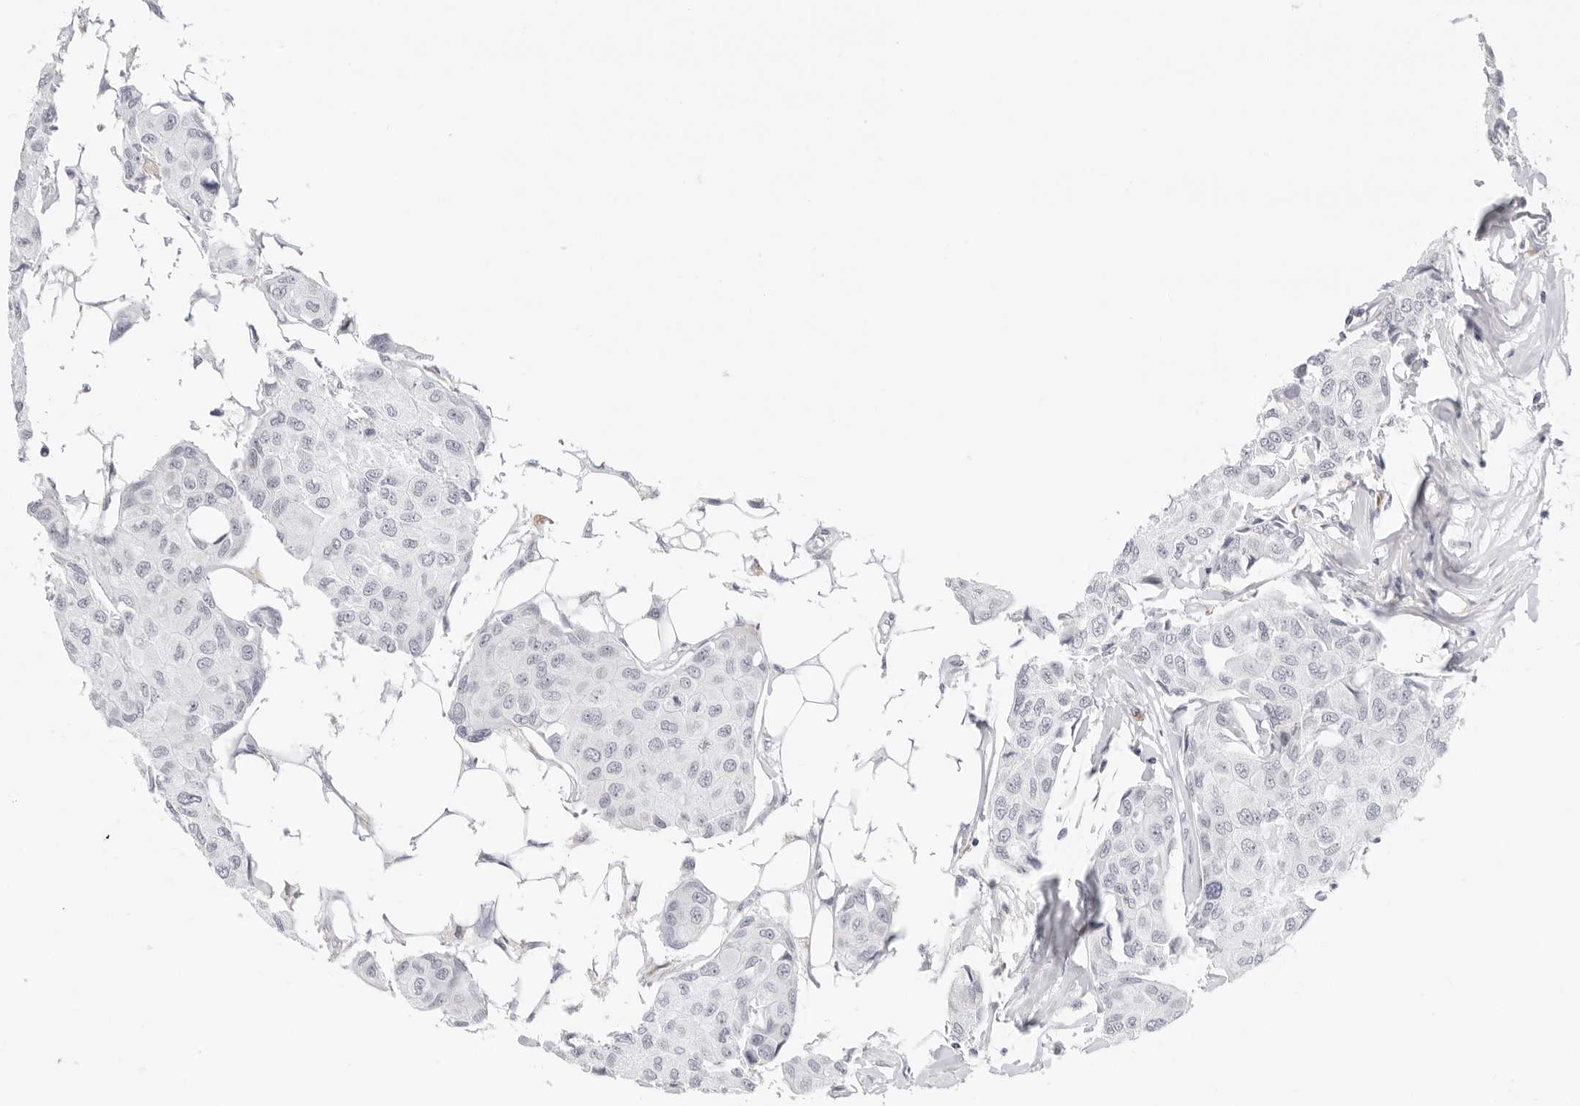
{"staining": {"intensity": "negative", "quantity": "none", "location": "none"}, "tissue": "breast cancer", "cell_type": "Tumor cells", "image_type": "cancer", "snomed": [{"axis": "morphology", "description": "Duct carcinoma"}, {"axis": "topography", "description": "Breast"}], "caption": "Immunohistochemistry micrograph of human breast cancer (intraductal carcinoma) stained for a protein (brown), which exhibits no staining in tumor cells.", "gene": "EDN2", "patient": {"sex": "female", "age": 80}}